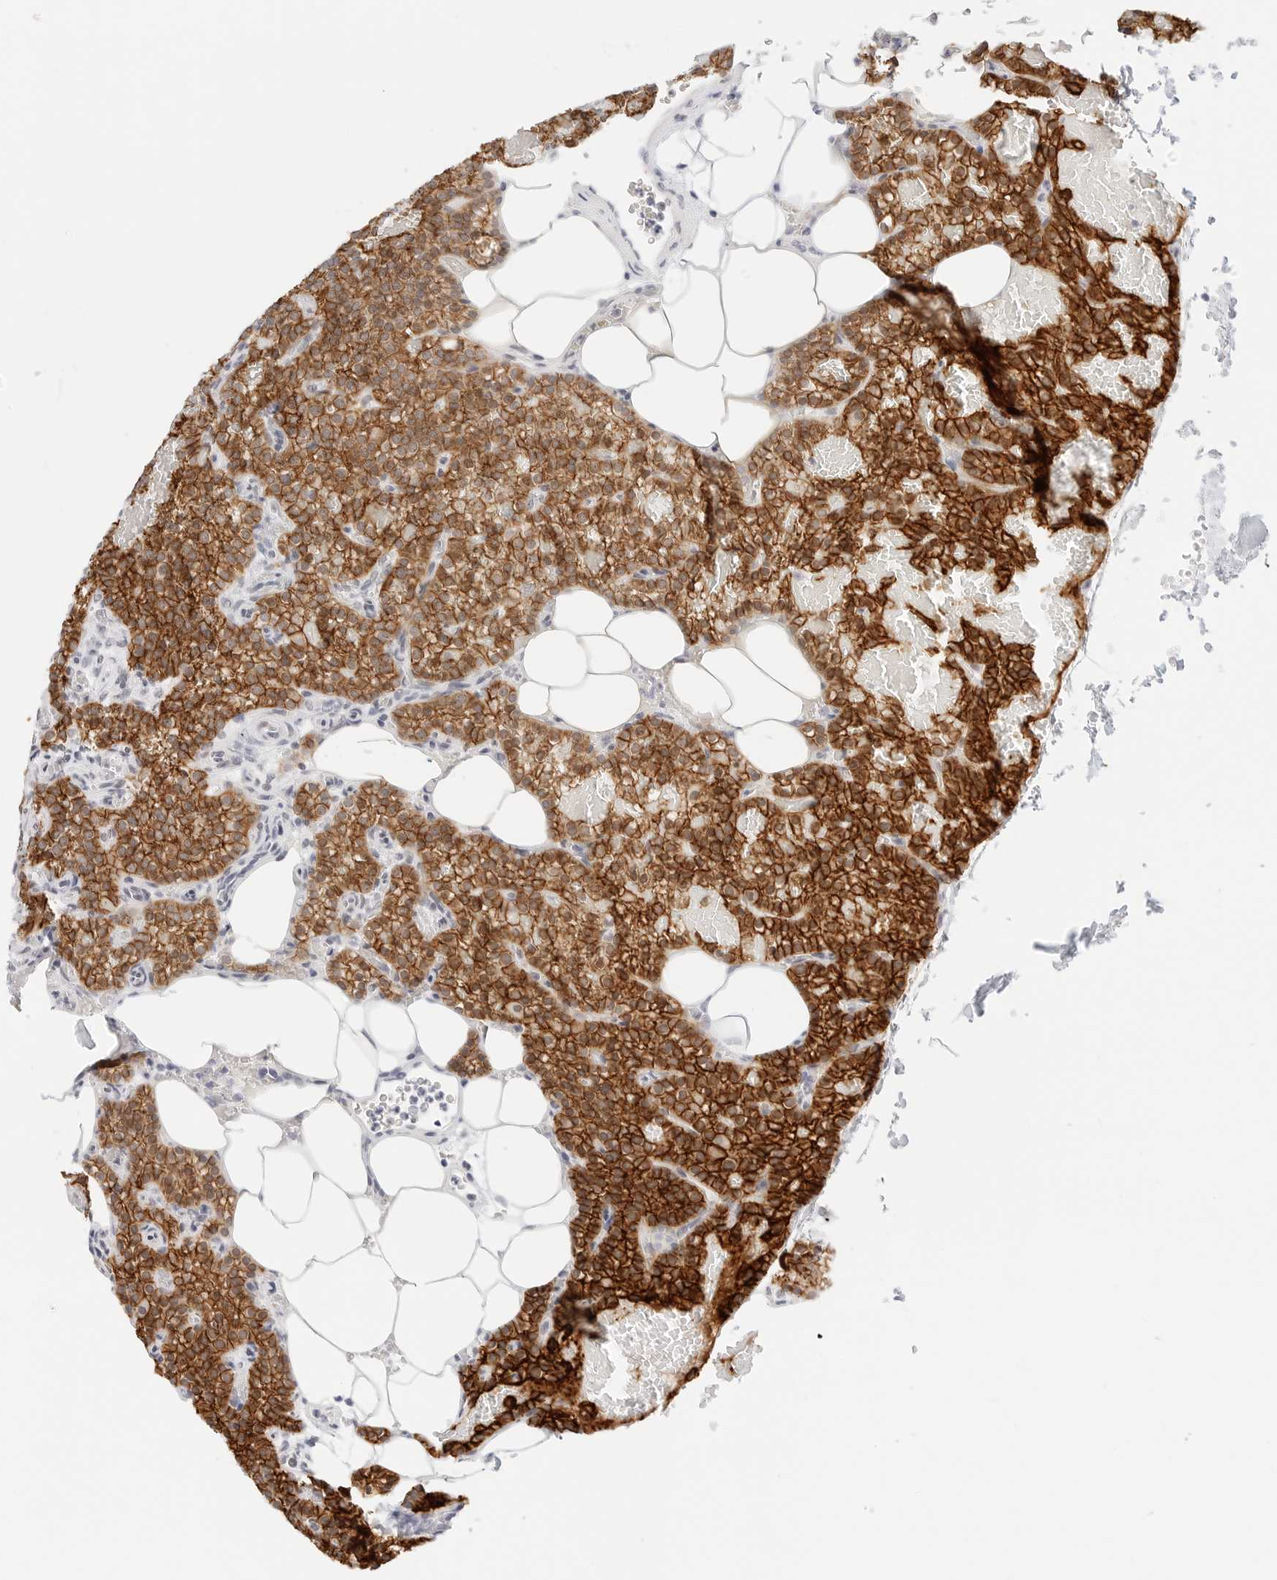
{"staining": {"intensity": "strong", "quantity": ">75%", "location": "cytoplasmic/membranous"}, "tissue": "parathyroid gland", "cell_type": "Glandular cells", "image_type": "normal", "snomed": [{"axis": "morphology", "description": "Normal tissue, NOS"}, {"axis": "topography", "description": "Parathyroid gland"}], "caption": "Immunohistochemistry (DAB (3,3'-diaminobenzidine)) staining of benign human parathyroid gland reveals strong cytoplasmic/membranous protein positivity in approximately >75% of glandular cells. (brown staining indicates protein expression, while blue staining denotes nuclei).", "gene": "CDH1", "patient": {"sex": "male", "age": 58}}